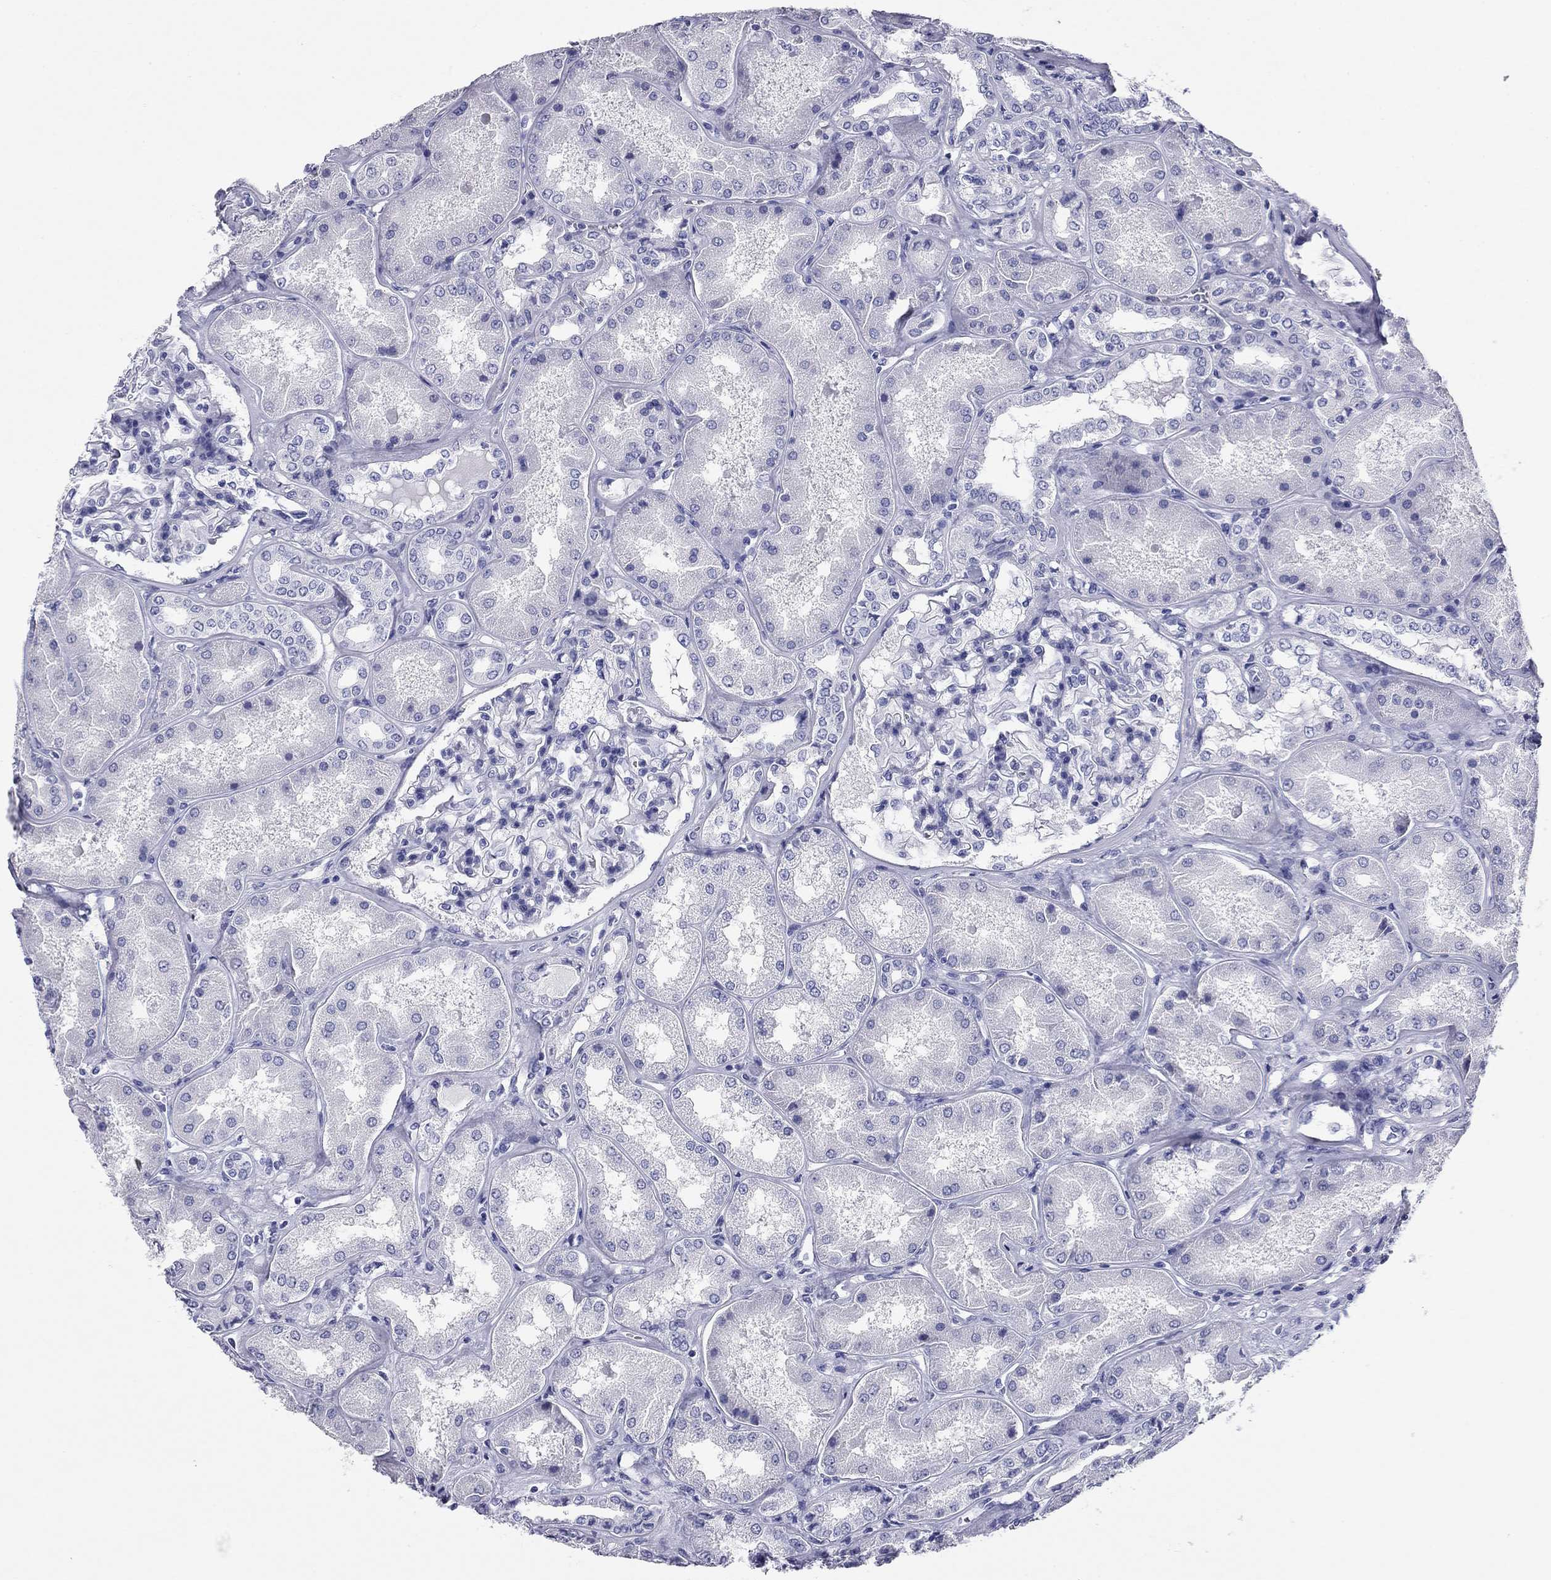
{"staining": {"intensity": "negative", "quantity": "none", "location": "none"}, "tissue": "kidney", "cell_type": "Cells in glomeruli", "image_type": "normal", "snomed": [{"axis": "morphology", "description": "Normal tissue, NOS"}, {"axis": "topography", "description": "Kidney"}], "caption": "DAB immunohistochemical staining of unremarkable kidney demonstrates no significant staining in cells in glomeruli.", "gene": "NPPA", "patient": {"sex": "female", "age": 56}}